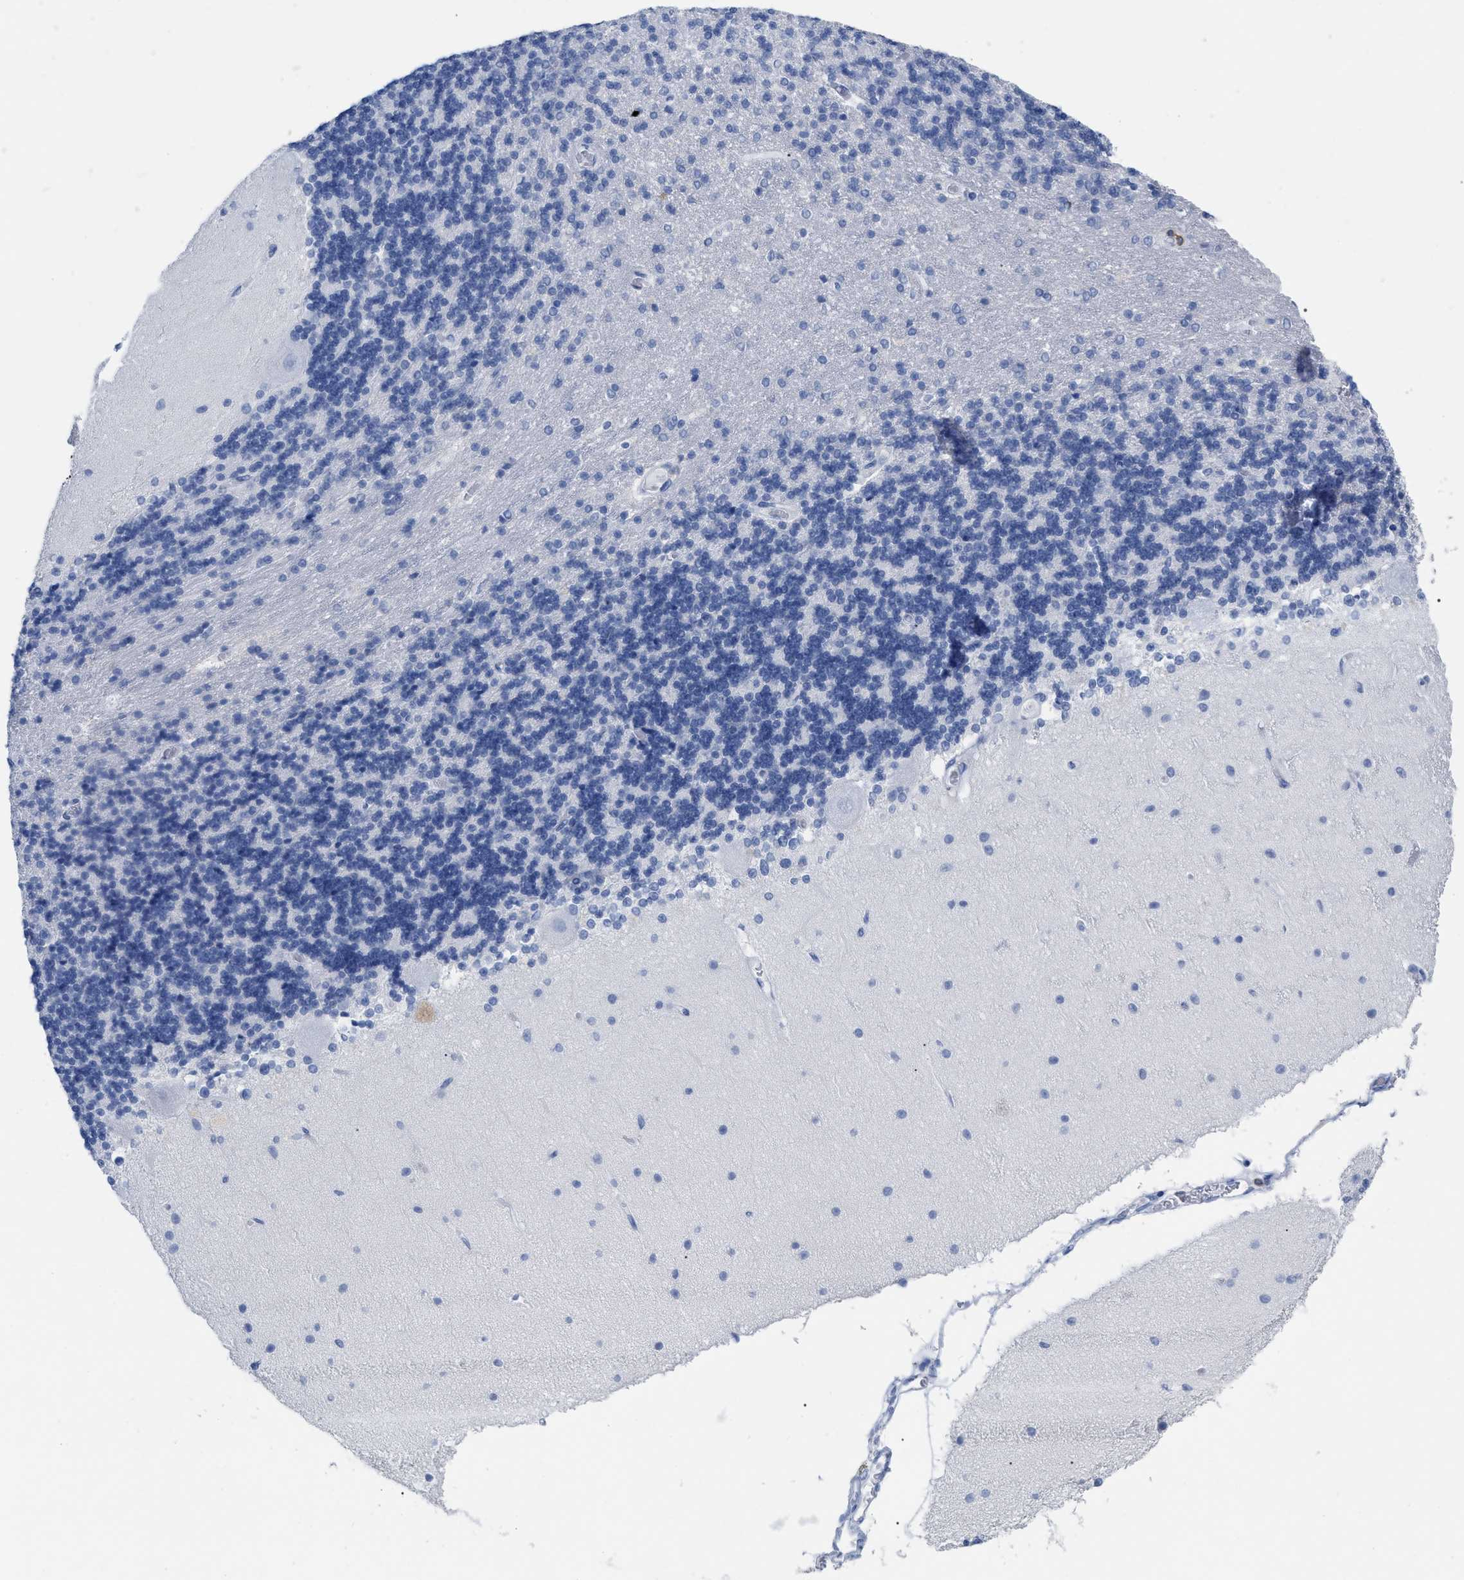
{"staining": {"intensity": "negative", "quantity": "none", "location": "none"}, "tissue": "cerebellum", "cell_type": "Cells in granular layer", "image_type": "normal", "snomed": [{"axis": "morphology", "description": "Normal tissue, NOS"}, {"axis": "topography", "description": "Cerebellum"}], "caption": "High power microscopy micrograph of an IHC image of normal cerebellum, revealing no significant expression in cells in granular layer.", "gene": "CD5", "patient": {"sex": "female", "age": 54}}